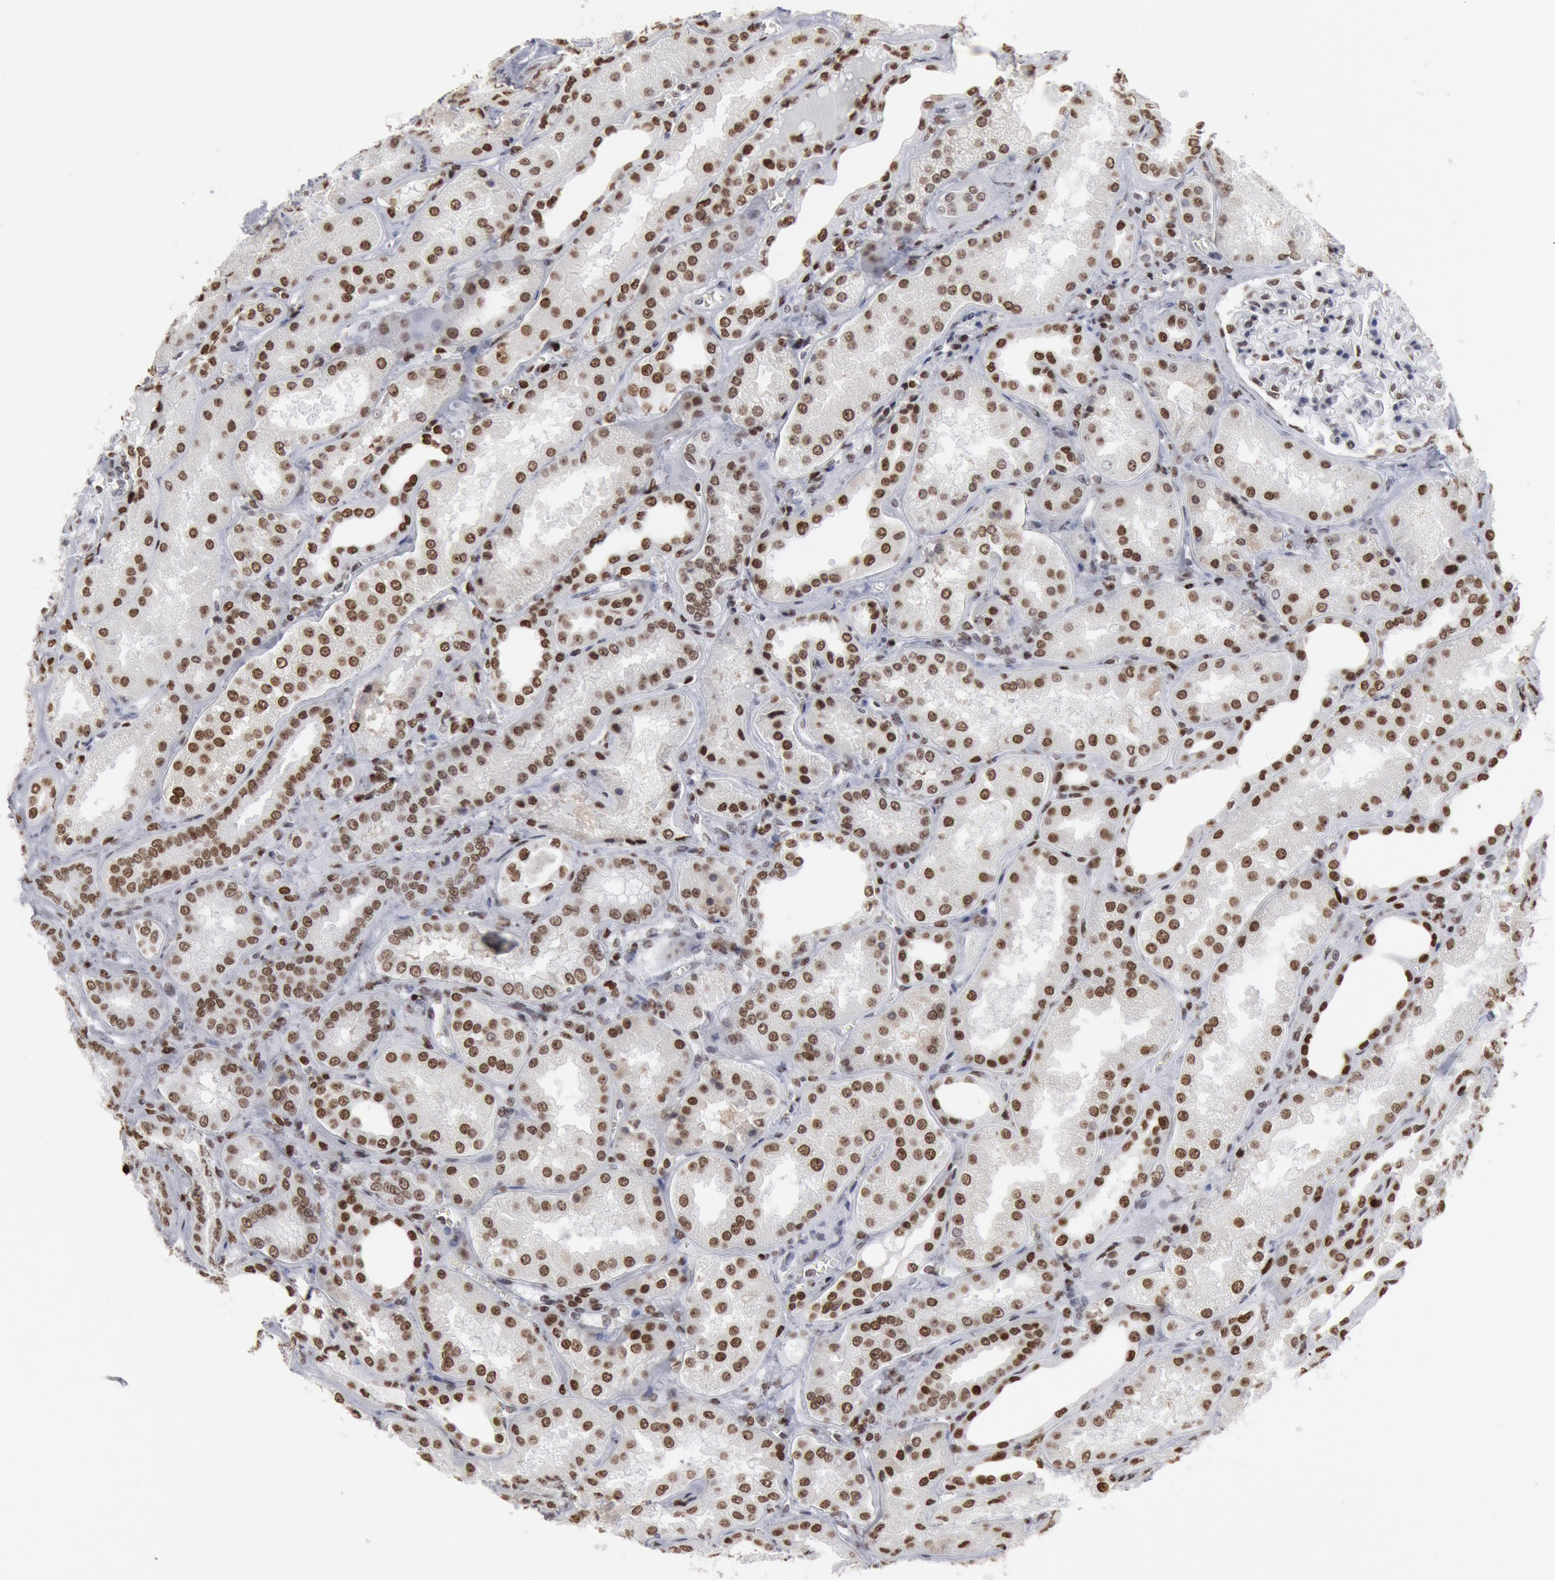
{"staining": {"intensity": "negative", "quantity": "none", "location": "none"}, "tissue": "kidney", "cell_type": "Cells in glomeruli", "image_type": "normal", "snomed": [{"axis": "morphology", "description": "Normal tissue, NOS"}, {"axis": "topography", "description": "Kidney"}], "caption": "Cells in glomeruli are negative for protein expression in unremarkable human kidney. (Immunohistochemistry (ihc), brightfield microscopy, high magnification).", "gene": "SUB1", "patient": {"sex": "female", "age": 56}}